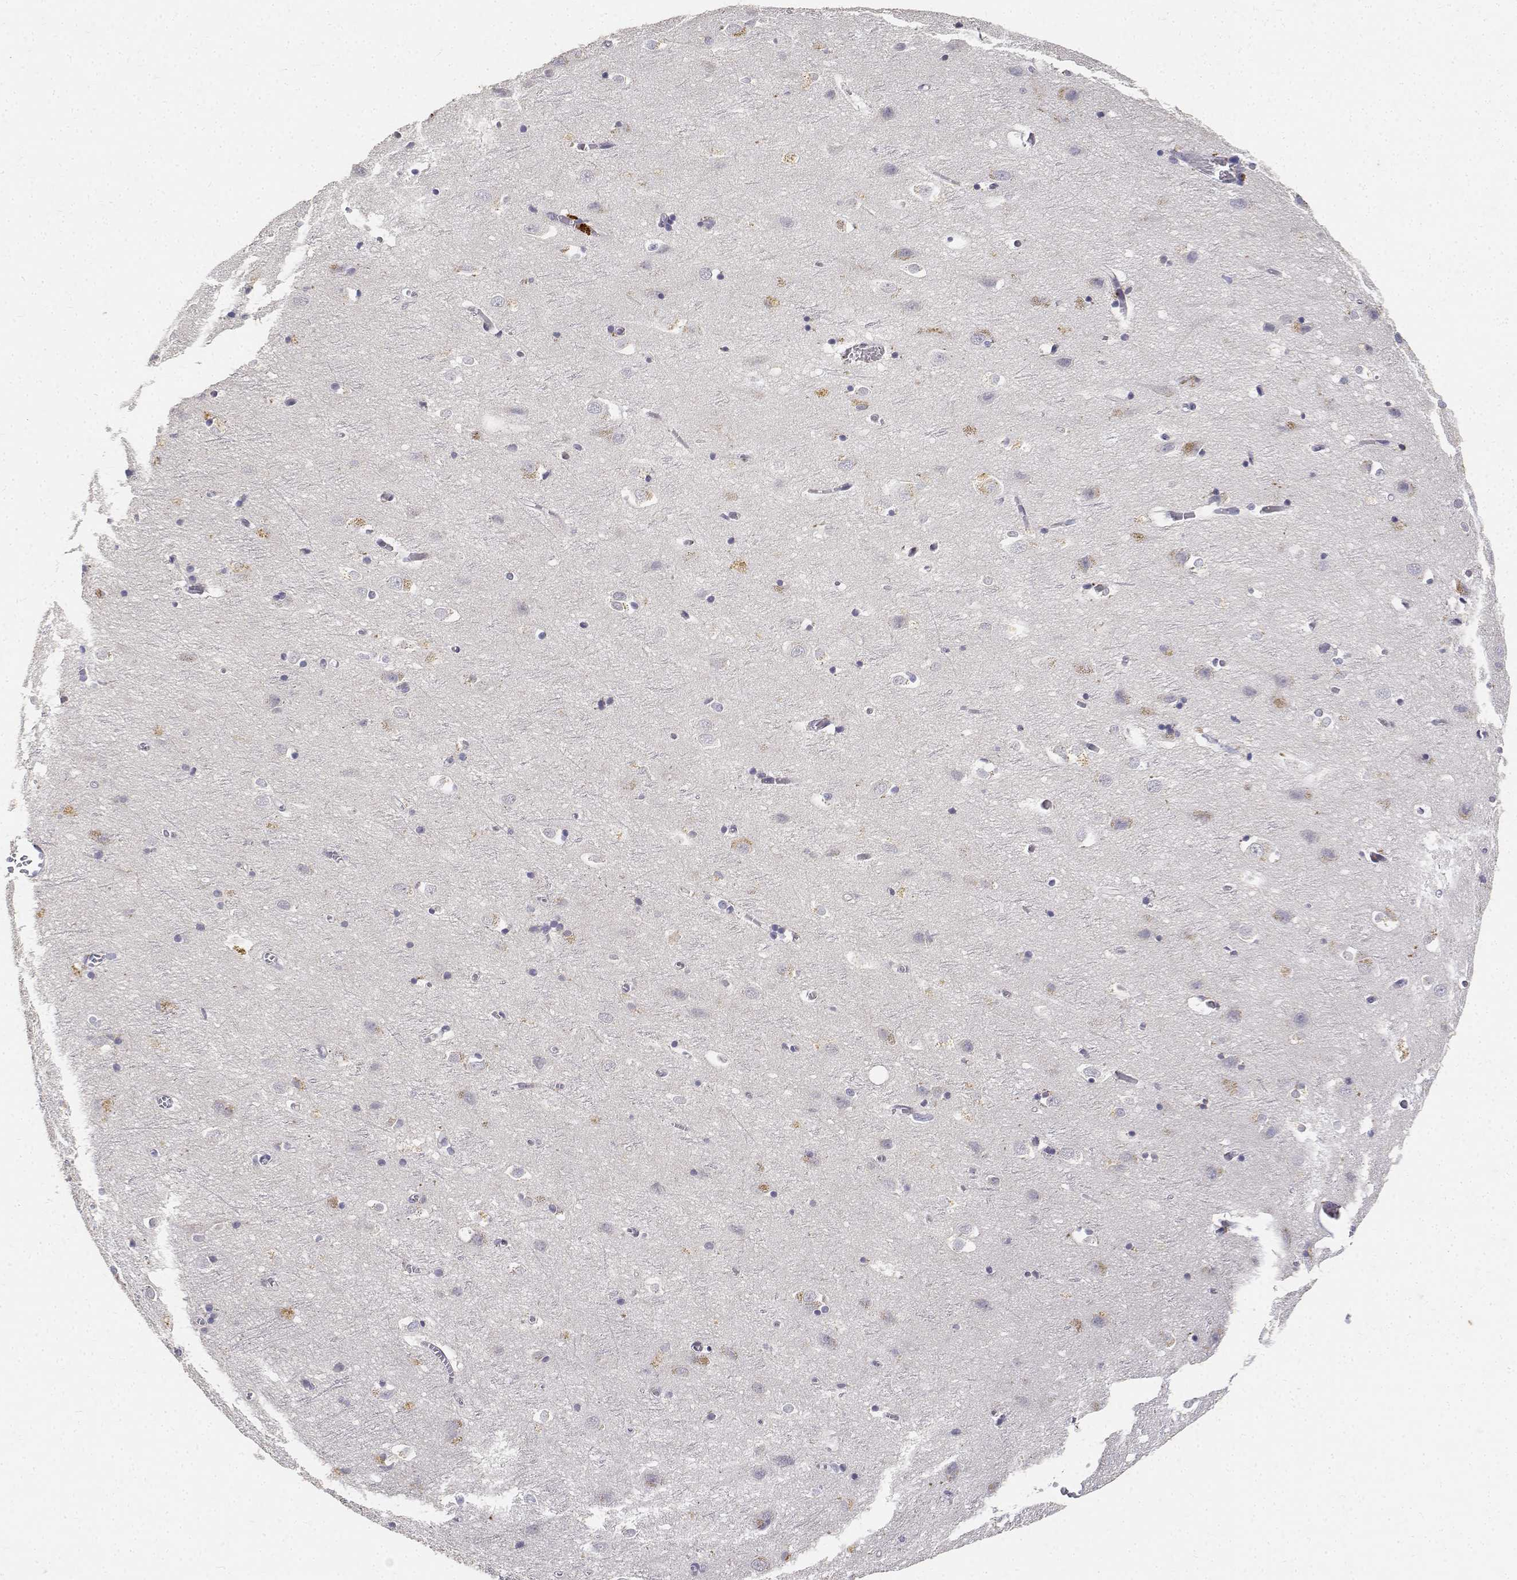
{"staining": {"intensity": "negative", "quantity": "none", "location": "none"}, "tissue": "cerebral cortex", "cell_type": "Endothelial cells", "image_type": "normal", "snomed": [{"axis": "morphology", "description": "Normal tissue, NOS"}, {"axis": "topography", "description": "Cerebral cortex"}], "caption": "Cerebral cortex stained for a protein using immunohistochemistry (IHC) displays no staining endothelial cells.", "gene": "PAEP", "patient": {"sex": "male", "age": 70}}